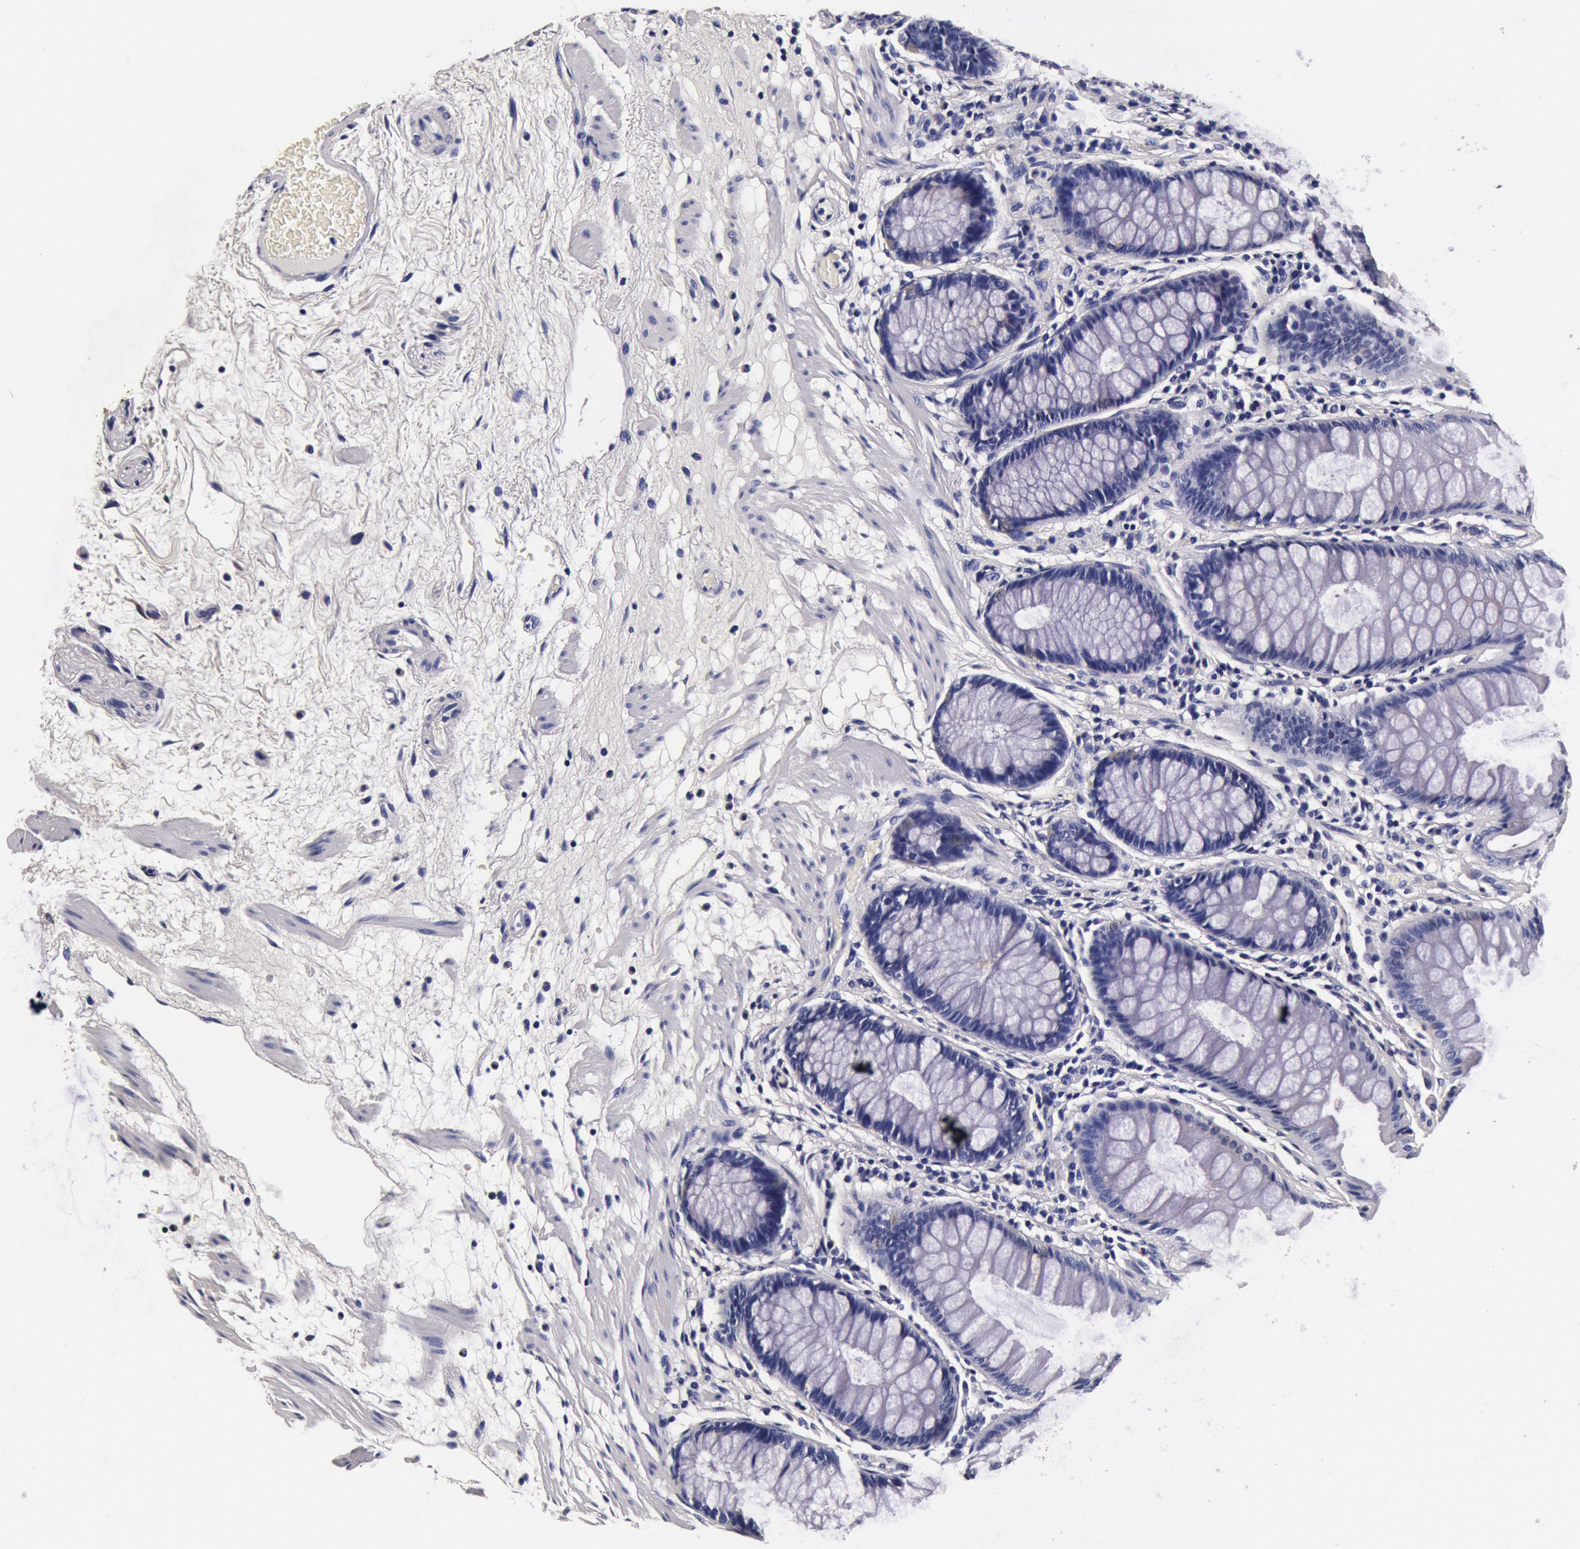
{"staining": {"intensity": "negative", "quantity": "none", "location": "none"}, "tissue": "rectum", "cell_type": "Glandular cells", "image_type": "normal", "snomed": [{"axis": "morphology", "description": "Normal tissue, NOS"}, {"axis": "topography", "description": "Rectum"}], "caption": "DAB (3,3'-diaminobenzidine) immunohistochemical staining of unremarkable human rectum exhibits no significant positivity in glandular cells. (DAB (3,3'-diaminobenzidine) immunohistochemistry, high magnification).", "gene": "CCDC22", "patient": {"sex": "male", "age": 77}}